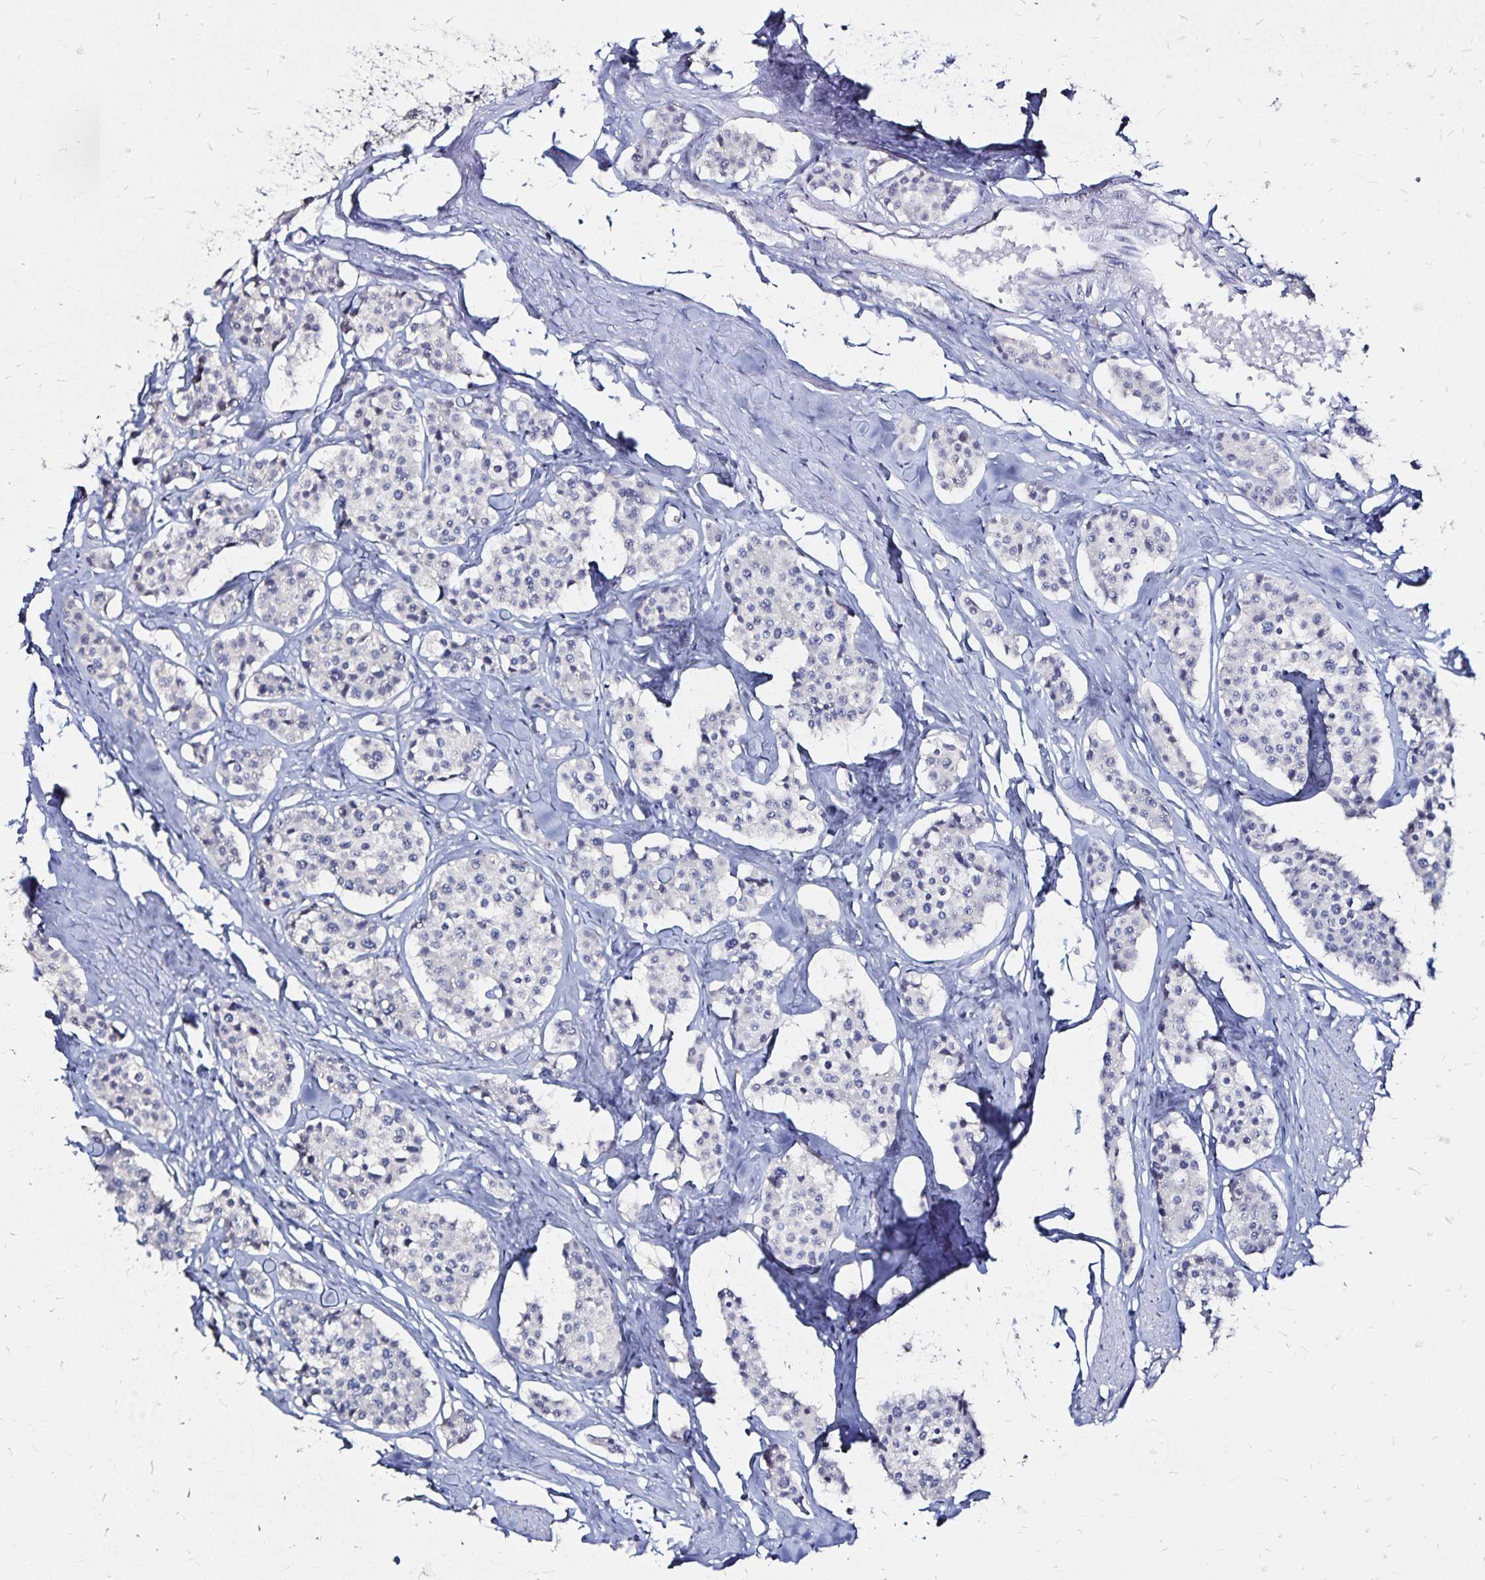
{"staining": {"intensity": "negative", "quantity": "none", "location": "none"}, "tissue": "carcinoid", "cell_type": "Tumor cells", "image_type": "cancer", "snomed": [{"axis": "morphology", "description": "Carcinoid, malignant, NOS"}, {"axis": "topography", "description": "Small intestine"}], "caption": "A histopathology image of human carcinoid (malignant) is negative for staining in tumor cells. (Stains: DAB IHC with hematoxylin counter stain, Microscopy: brightfield microscopy at high magnification).", "gene": "SLC5A1", "patient": {"sex": "male", "age": 60}}